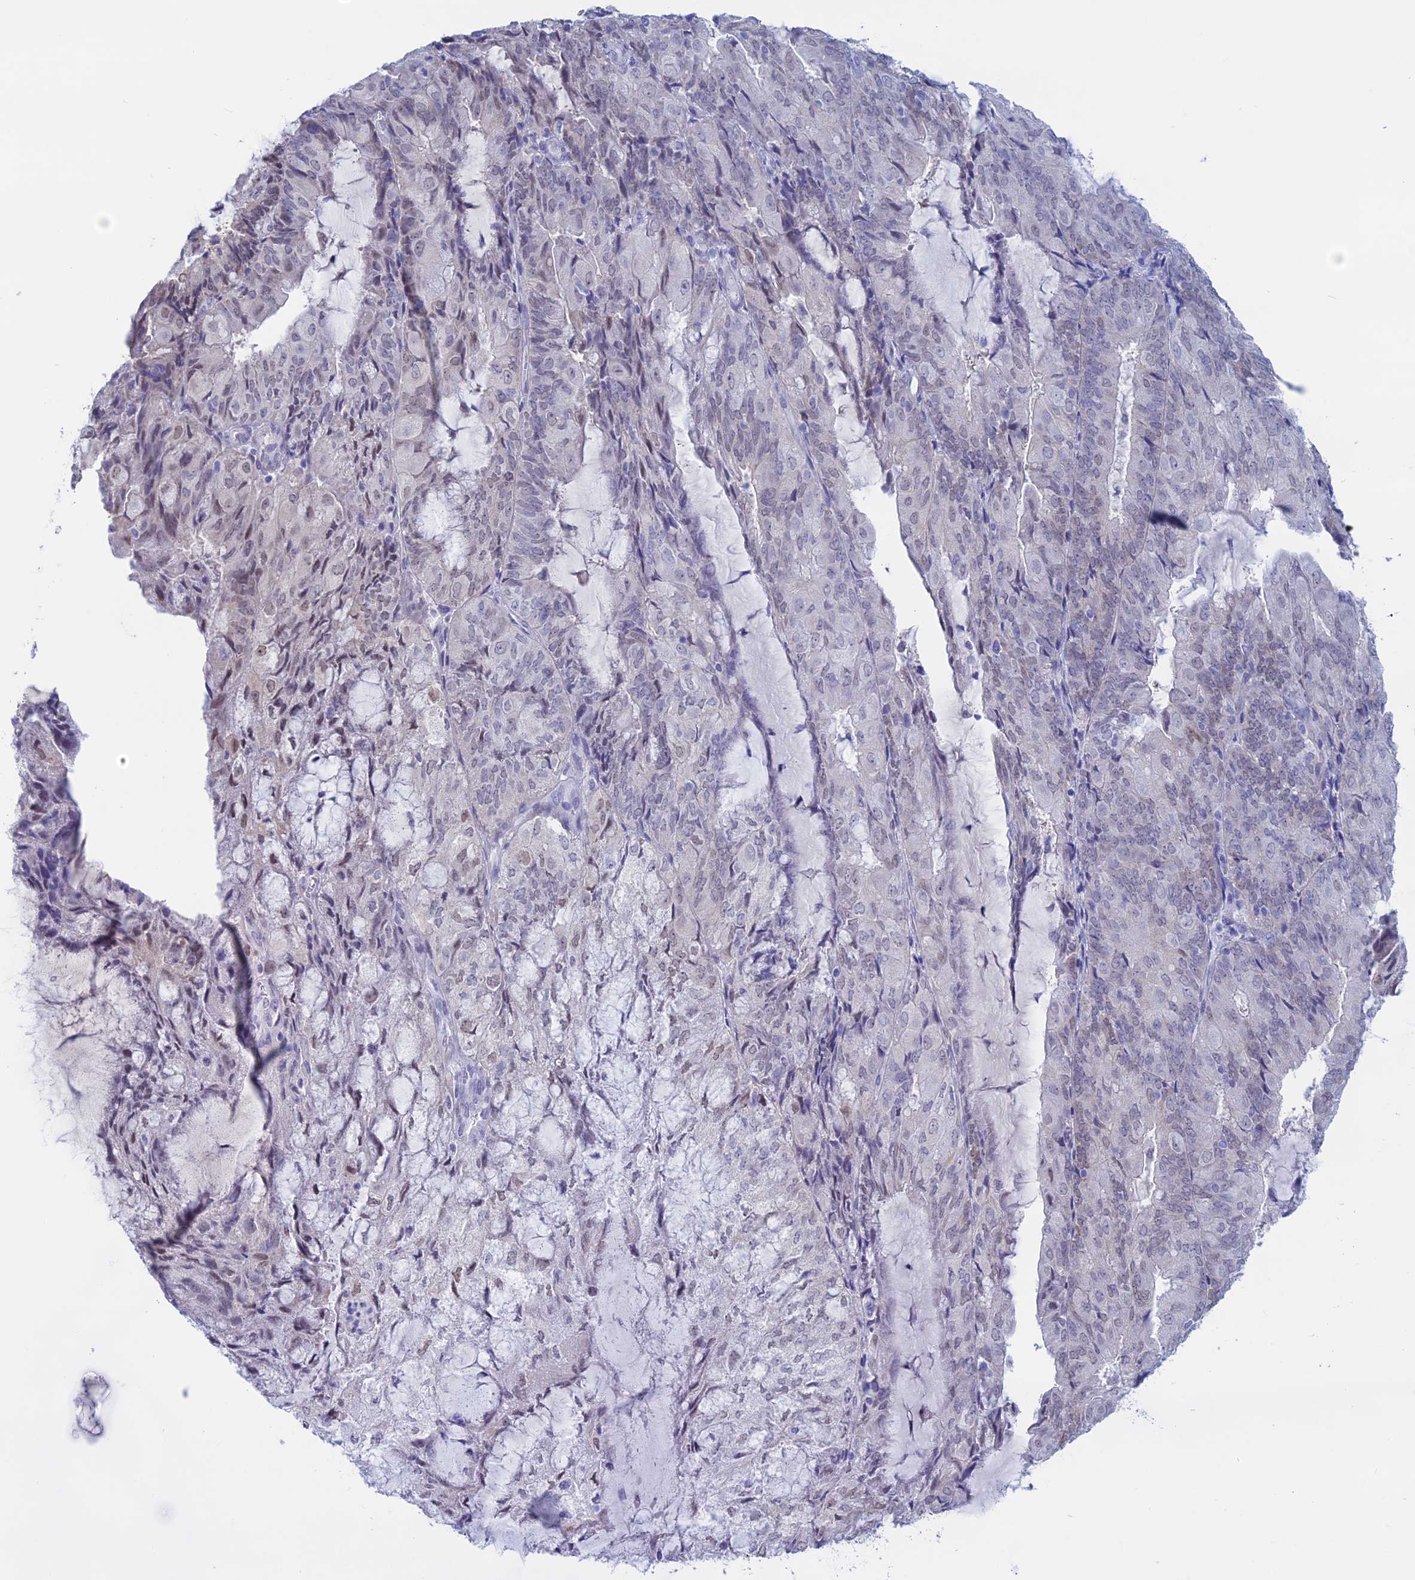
{"staining": {"intensity": "negative", "quantity": "none", "location": "none"}, "tissue": "endometrial cancer", "cell_type": "Tumor cells", "image_type": "cancer", "snomed": [{"axis": "morphology", "description": "Adenocarcinoma, NOS"}, {"axis": "topography", "description": "Endometrium"}], "caption": "The immunohistochemistry photomicrograph has no significant positivity in tumor cells of endometrial cancer tissue.", "gene": "LHFPL2", "patient": {"sex": "female", "age": 81}}